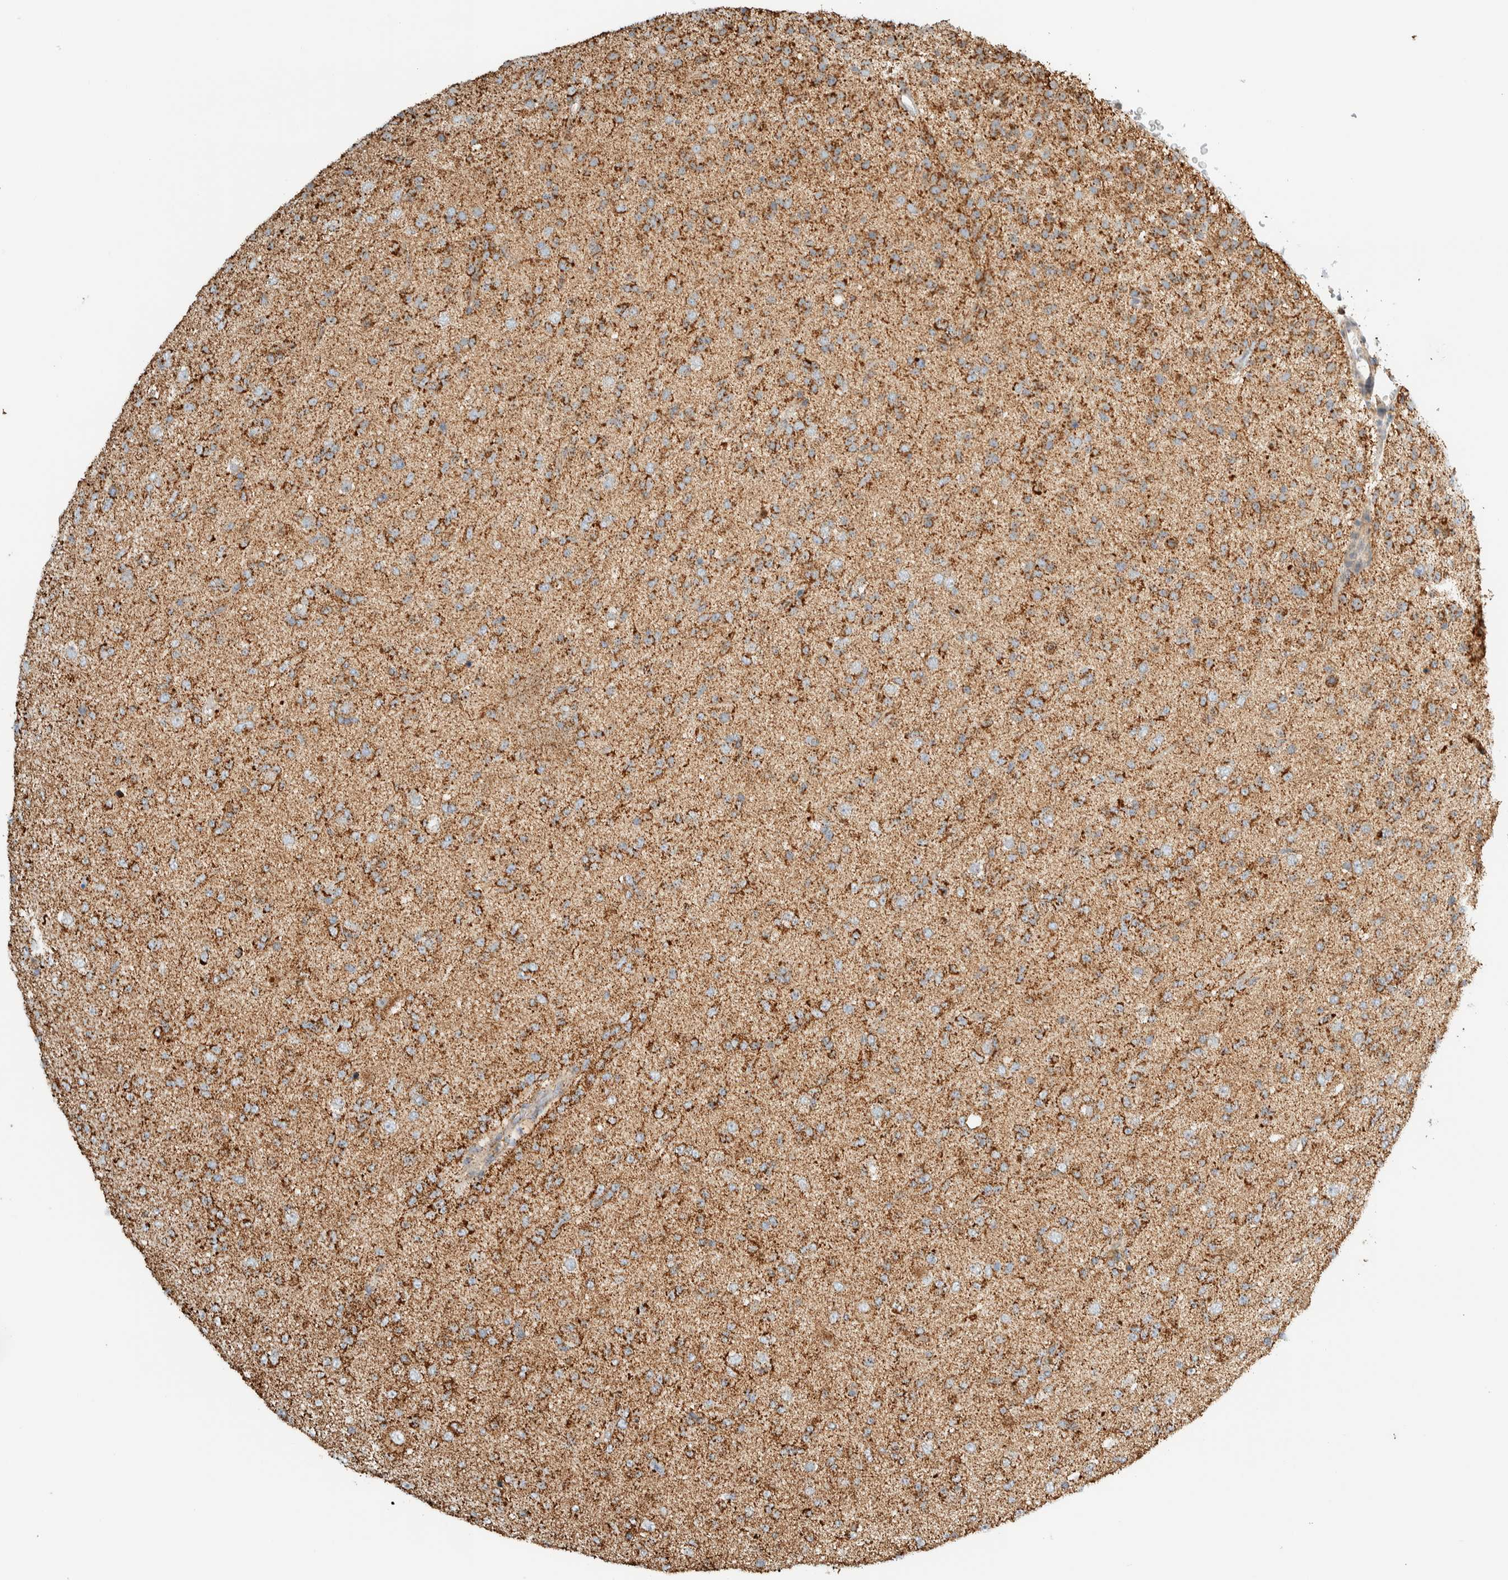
{"staining": {"intensity": "moderate", "quantity": ">75%", "location": "cytoplasmic/membranous"}, "tissue": "glioma", "cell_type": "Tumor cells", "image_type": "cancer", "snomed": [{"axis": "morphology", "description": "Glioma, malignant, Low grade"}, {"axis": "topography", "description": "Brain"}], "caption": "The photomicrograph shows staining of low-grade glioma (malignant), revealing moderate cytoplasmic/membranous protein expression (brown color) within tumor cells.", "gene": "ZNF454", "patient": {"sex": "male", "age": 65}}